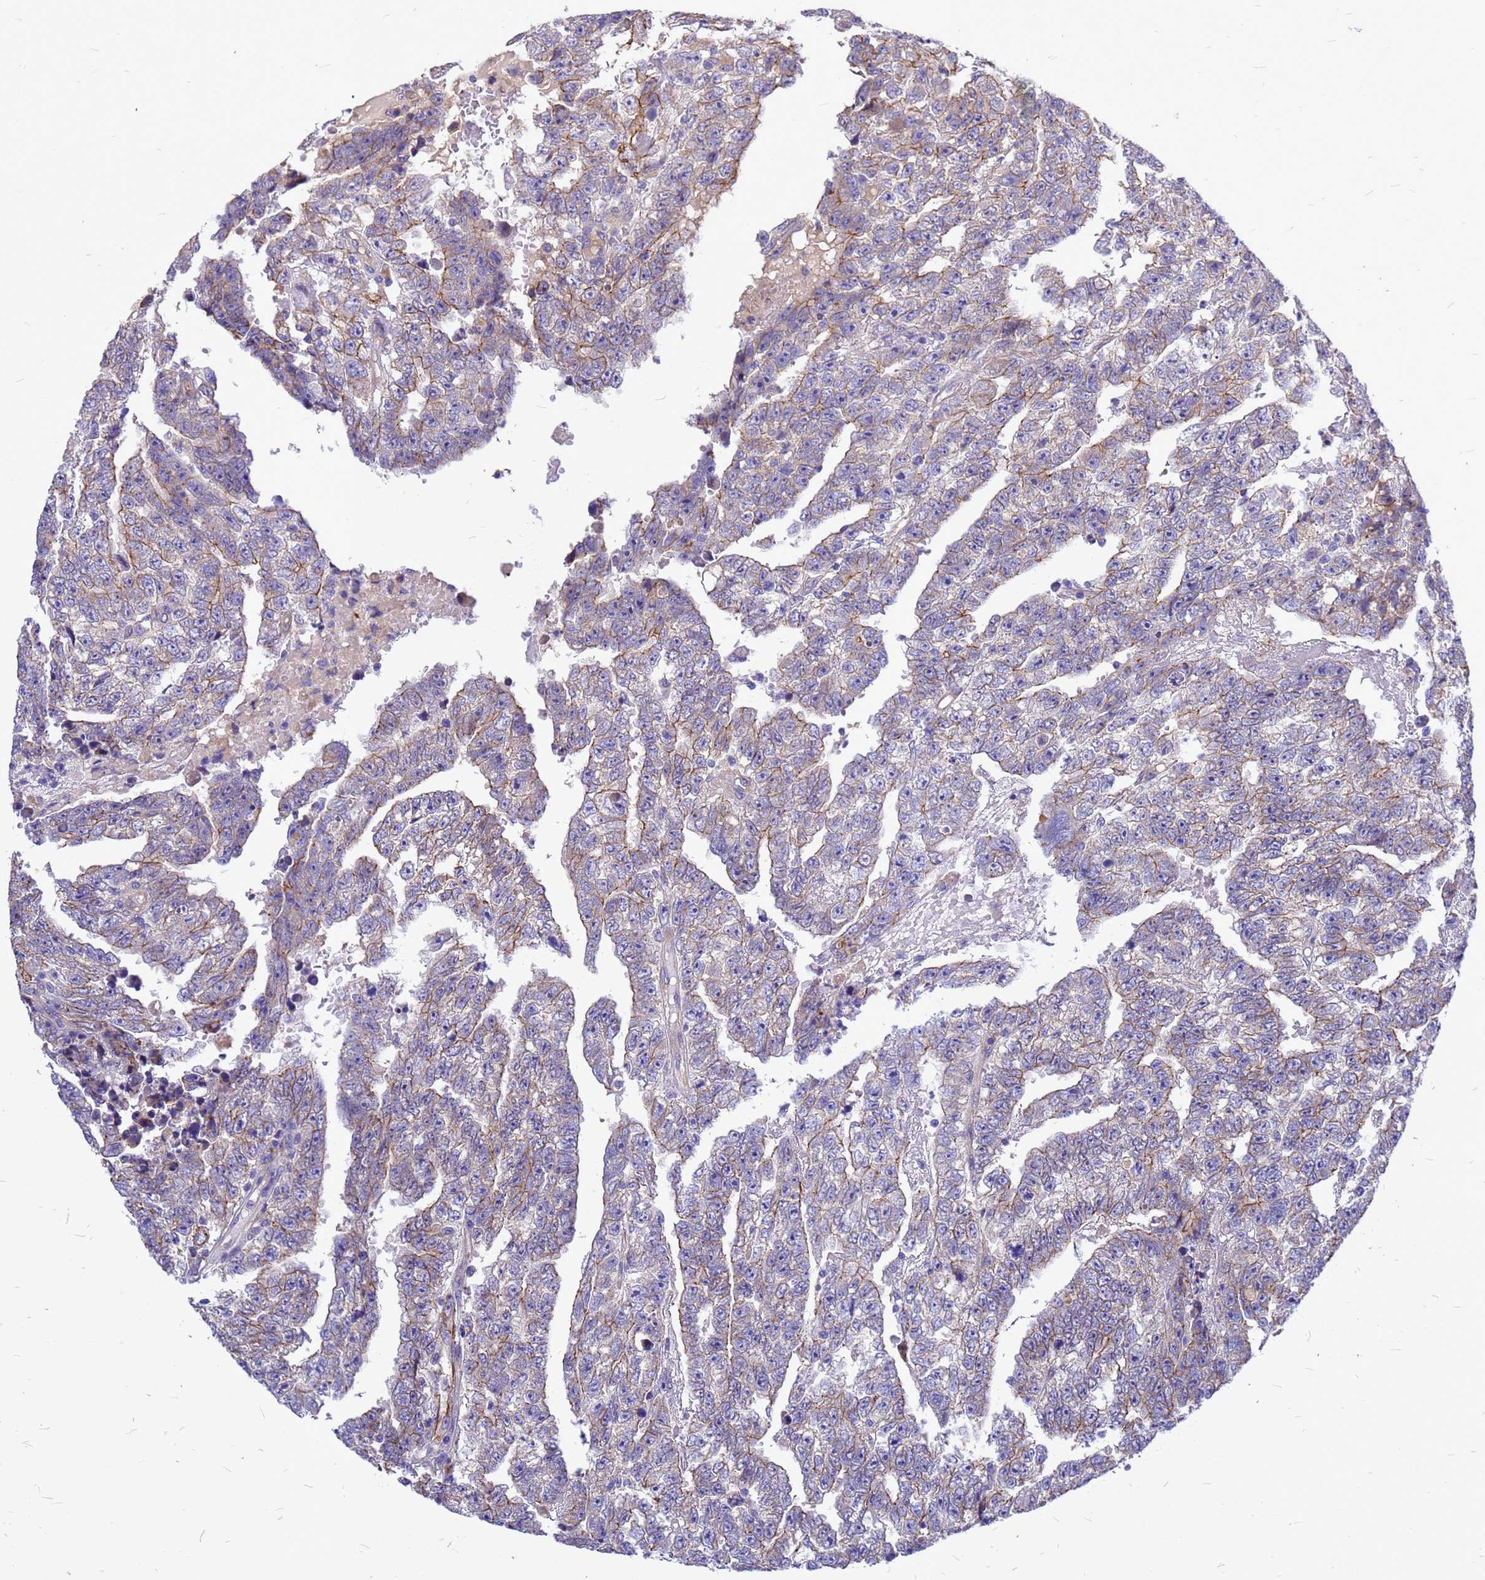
{"staining": {"intensity": "weak", "quantity": "25%-75%", "location": "cytoplasmic/membranous"}, "tissue": "testis cancer", "cell_type": "Tumor cells", "image_type": "cancer", "snomed": [{"axis": "morphology", "description": "Carcinoma, Embryonal, NOS"}, {"axis": "topography", "description": "Testis"}], "caption": "Human testis embryonal carcinoma stained for a protein (brown) exhibits weak cytoplasmic/membranous positive staining in about 25%-75% of tumor cells.", "gene": "FBXW5", "patient": {"sex": "male", "age": 25}}